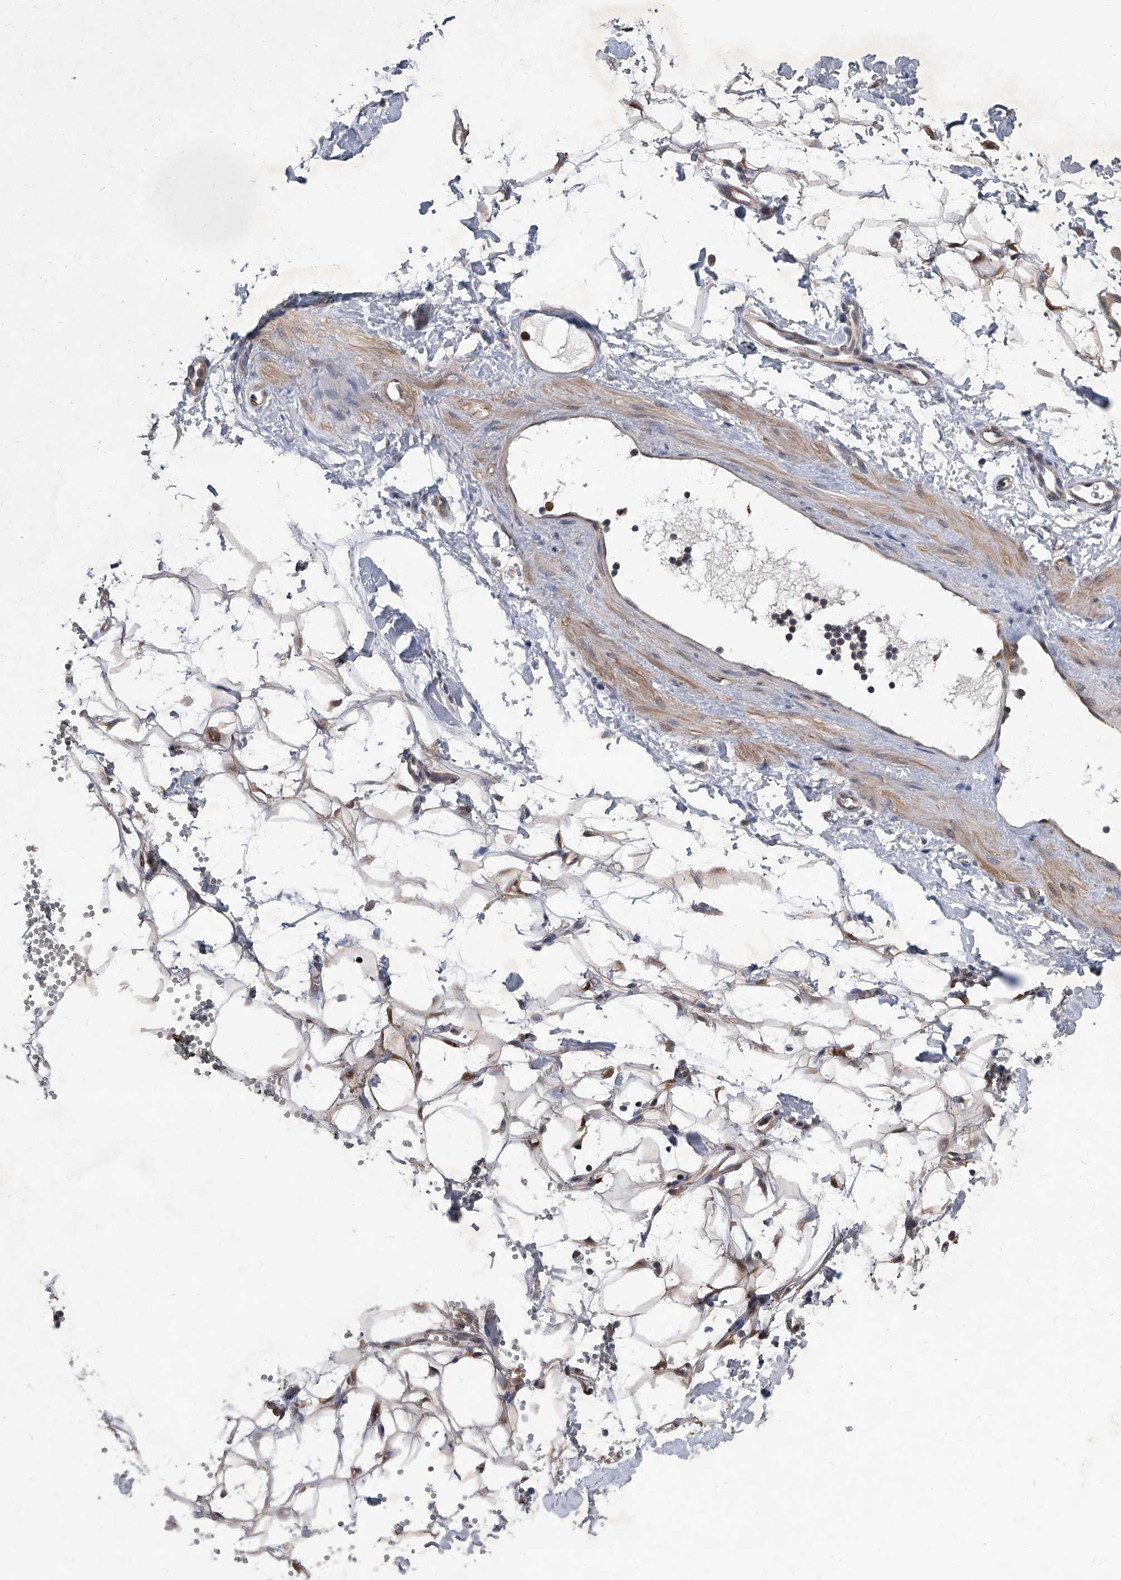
{"staining": {"intensity": "moderate", "quantity": ">75%", "location": "cytoplasmic/membranous"}, "tissue": "adipose tissue", "cell_type": "Adipocytes", "image_type": "normal", "snomed": [{"axis": "morphology", "description": "Normal tissue, NOS"}, {"axis": "morphology", "description": "Adenocarcinoma, NOS"}, {"axis": "topography", "description": "Pancreas"}, {"axis": "topography", "description": "Peripheral nerve tissue"}], "caption": "A medium amount of moderate cytoplasmic/membranous staining is seen in about >75% of adipocytes in normal adipose tissue.", "gene": "BHLHE23", "patient": {"sex": "male", "age": 59}}